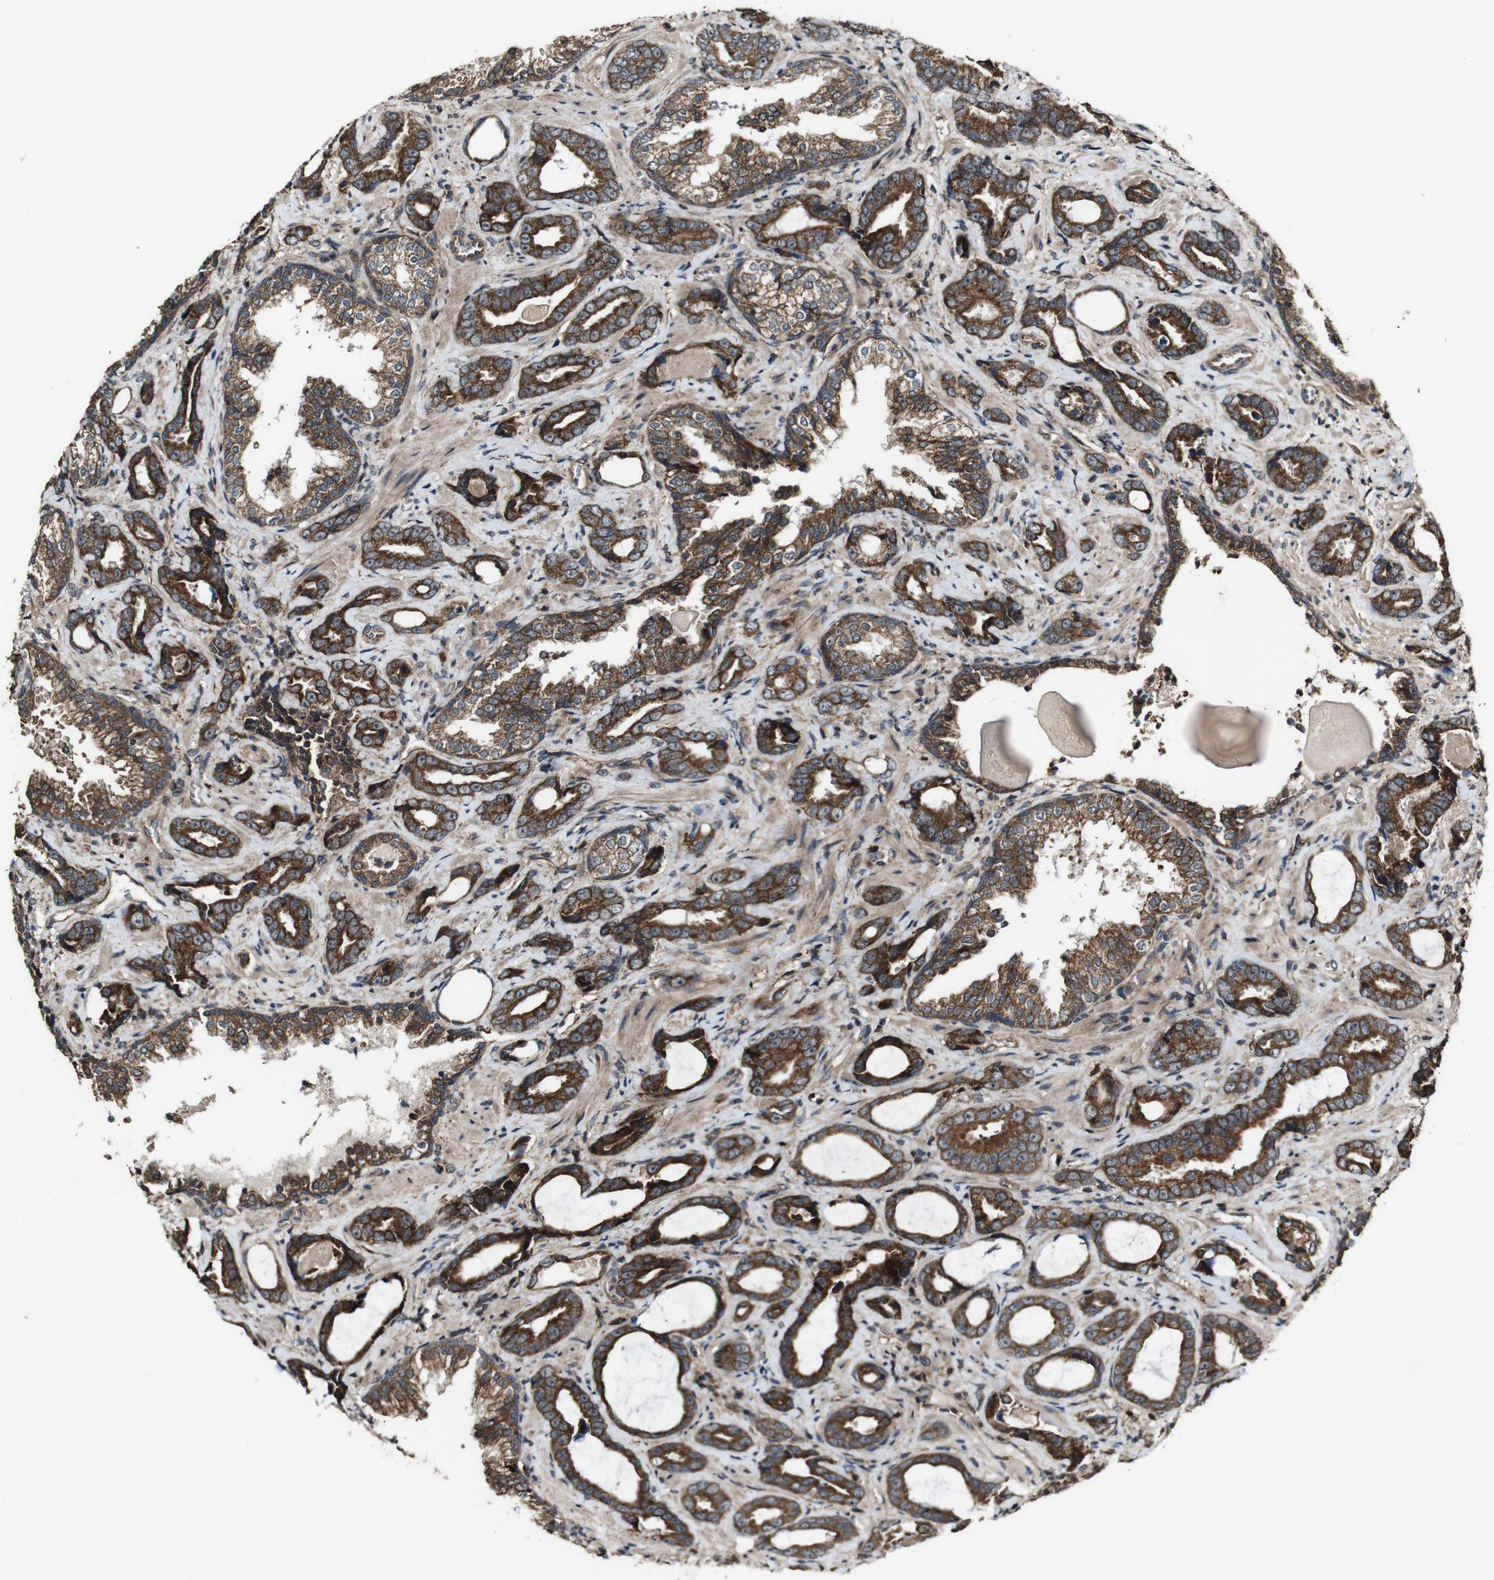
{"staining": {"intensity": "strong", "quantity": ">75%", "location": "cytoplasmic/membranous"}, "tissue": "prostate cancer", "cell_type": "Tumor cells", "image_type": "cancer", "snomed": [{"axis": "morphology", "description": "Adenocarcinoma, Low grade"}, {"axis": "topography", "description": "Prostate"}], "caption": "There is high levels of strong cytoplasmic/membranous positivity in tumor cells of adenocarcinoma (low-grade) (prostate), as demonstrated by immunohistochemical staining (brown color).", "gene": "BTN3A3", "patient": {"sex": "male", "age": 60}}